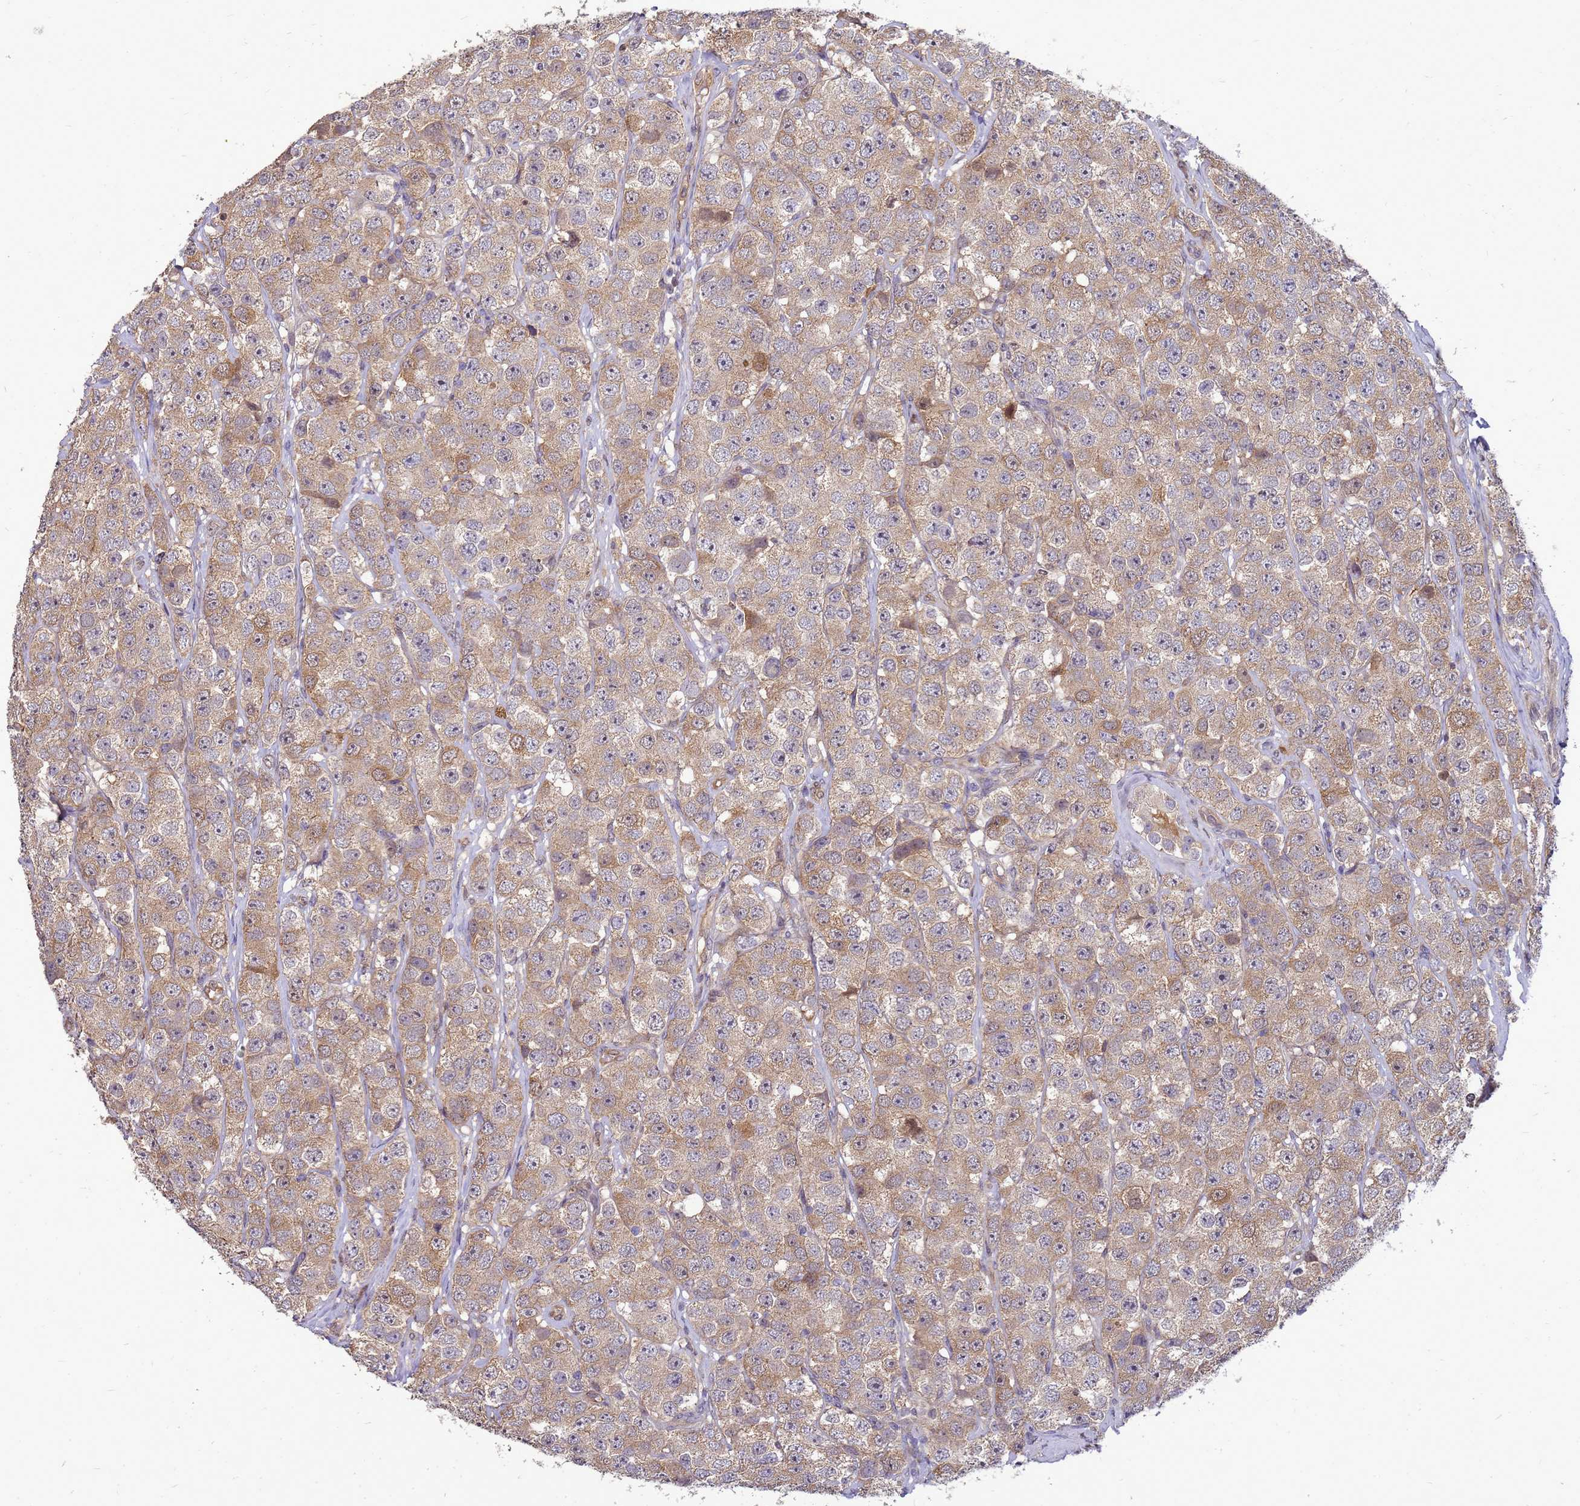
{"staining": {"intensity": "moderate", "quantity": ">75%", "location": "cytoplasmic/membranous,nuclear"}, "tissue": "testis cancer", "cell_type": "Tumor cells", "image_type": "cancer", "snomed": [{"axis": "morphology", "description": "Seminoma, NOS"}, {"axis": "topography", "description": "Testis"}], "caption": "DAB (3,3'-diaminobenzidine) immunohistochemical staining of human testis seminoma shows moderate cytoplasmic/membranous and nuclear protein expression in approximately >75% of tumor cells.", "gene": "EIF4EBP3", "patient": {"sex": "male", "age": 28}}